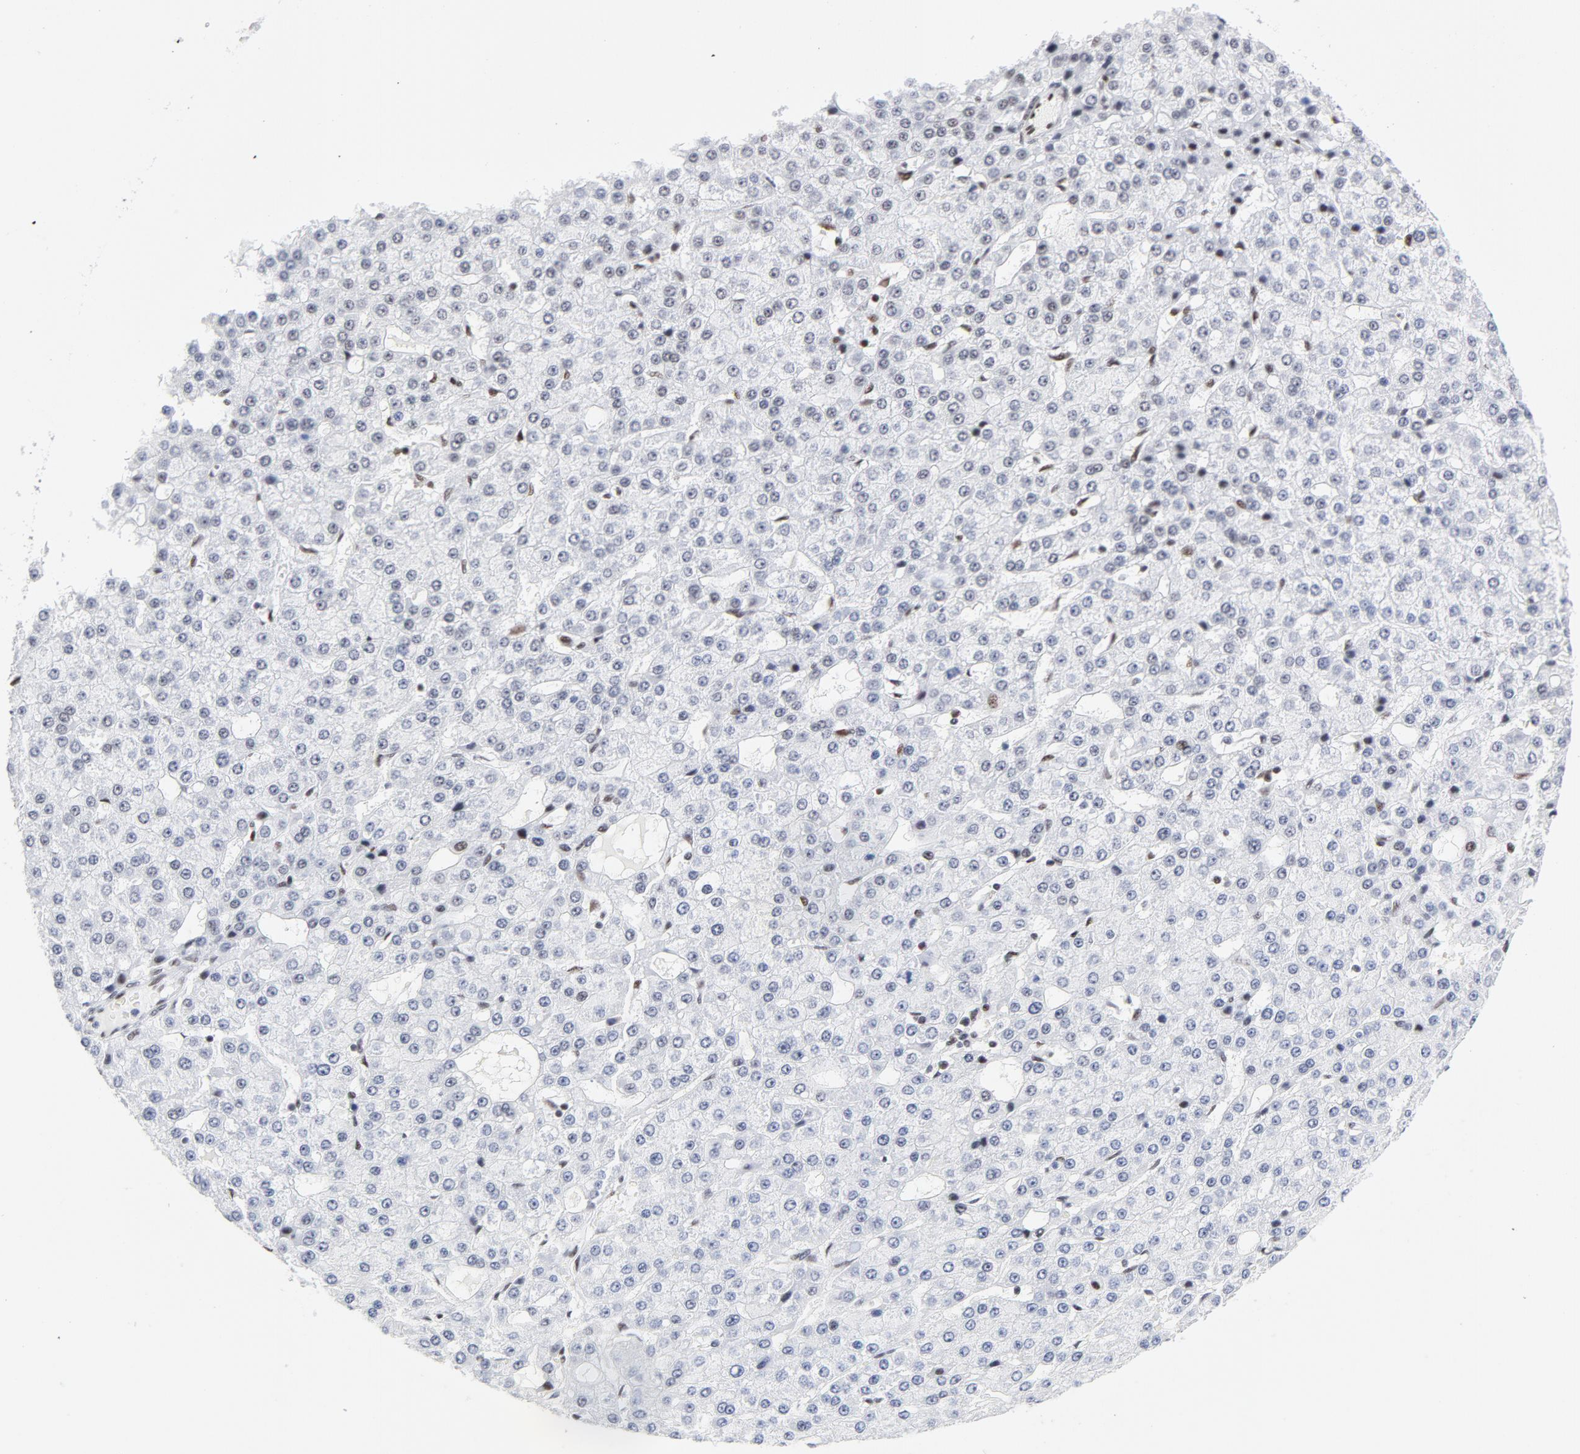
{"staining": {"intensity": "negative", "quantity": "none", "location": "none"}, "tissue": "liver cancer", "cell_type": "Tumor cells", "image_type": "cancer", "snomed": [{"axis": "morphology", "description": "Carcinoma, Hepatocellular, NOS"}, {"axis": "topography", "description": "Liver"}], "caption": "Tumor cells are negative for protein expression in human liver cancer (hepatocellular carcinoma).", "gene": "XRCC5", "patient": {"sex": "male", "age": 47}}